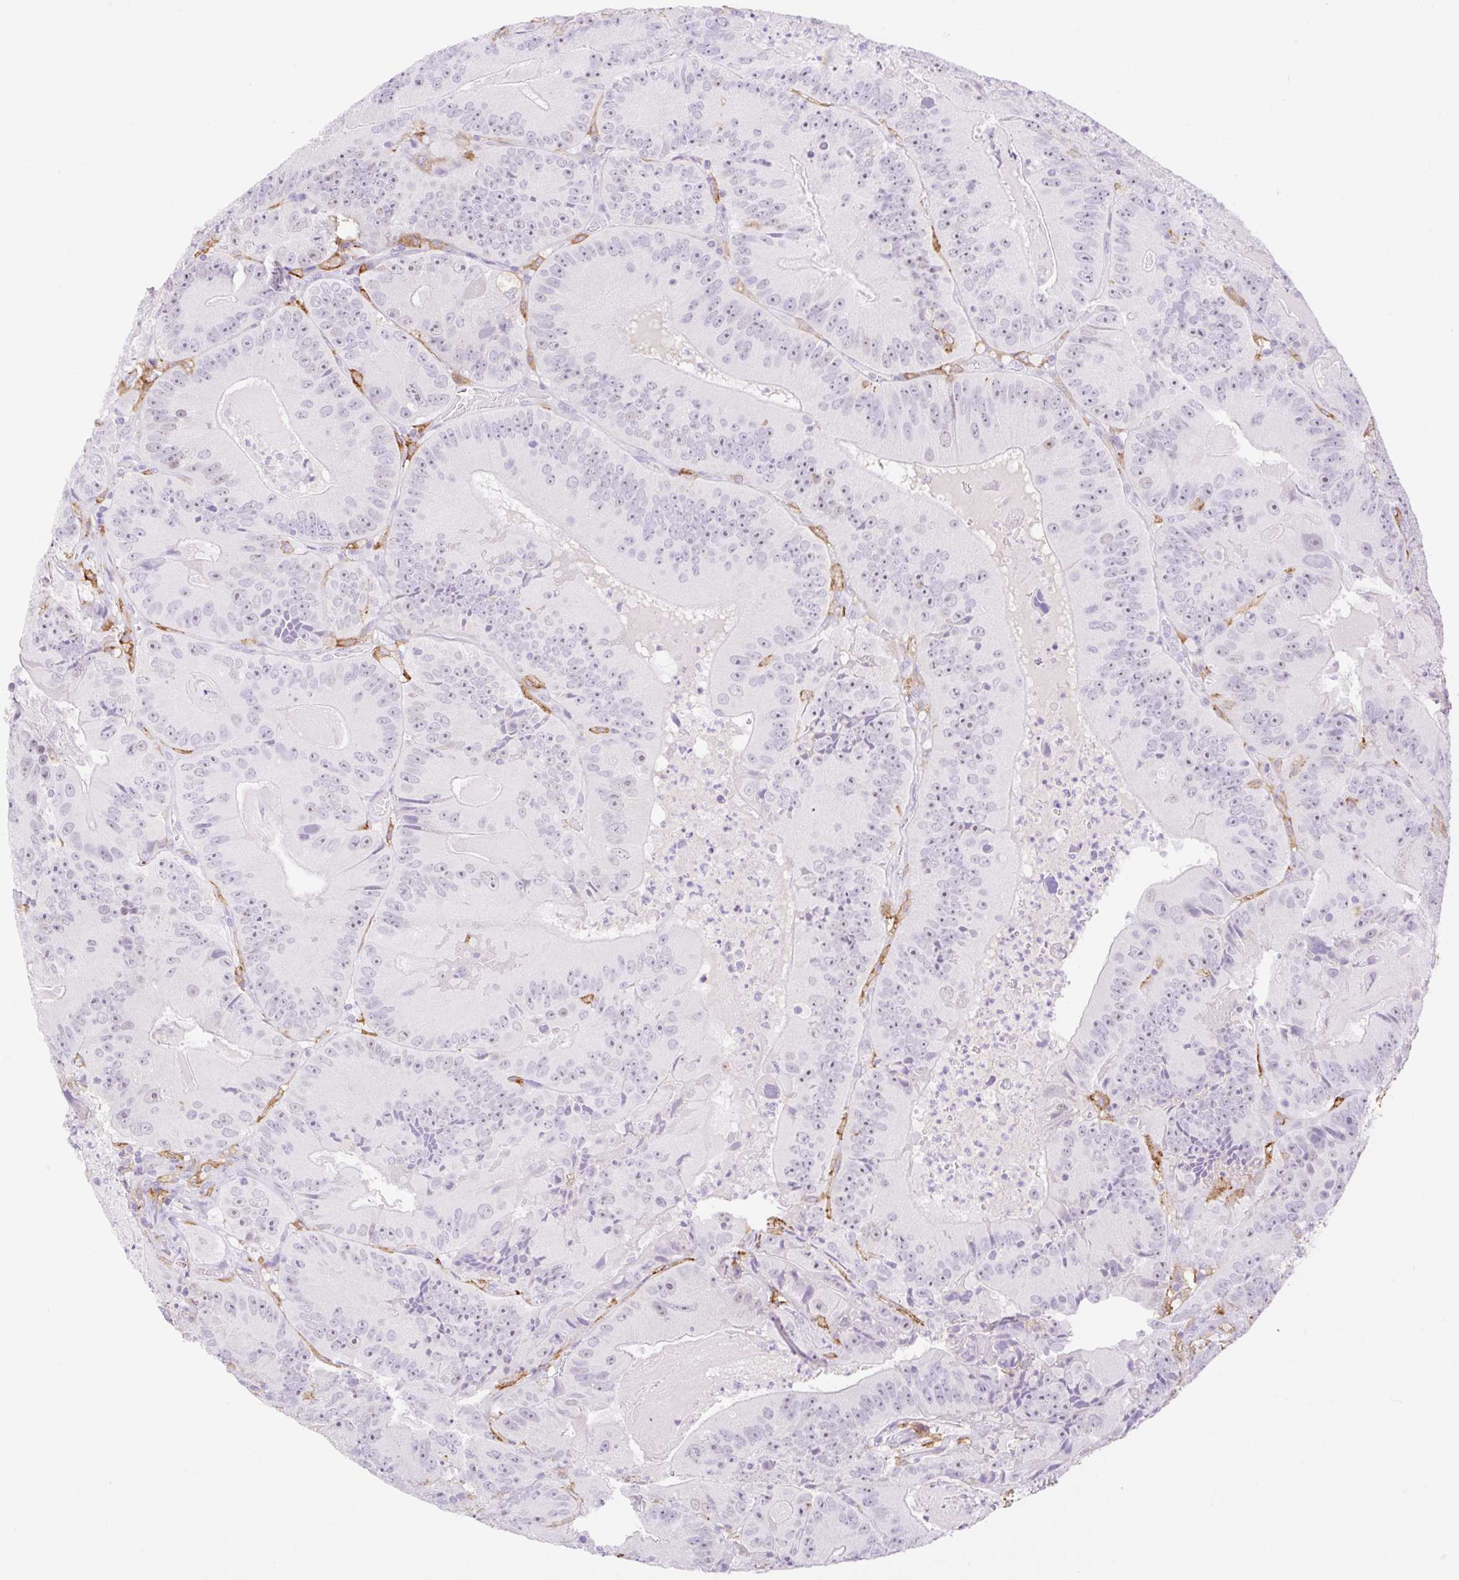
{"staining": {"intensity": "negative", "quantity": "none", "location": "none"}, "tissue": "colorectal cancer", "cell_type": "Tumor cells", "image_type": "cancer", "snomed": [{"axis": "morphology", "description": "Adenocarcinoma, NOS"}, {"axis": "topography", "description": "Colon"}], "caption": "IHC image of neoplastic tissue: human colorectal adenocarcinoma stained with DAB (3,3'-diaminobenzidine) reveals no significant protein positivity in tumor cells.", "gene": "SIGLEC1", "patient": {"sex": "female", "age": 86}}